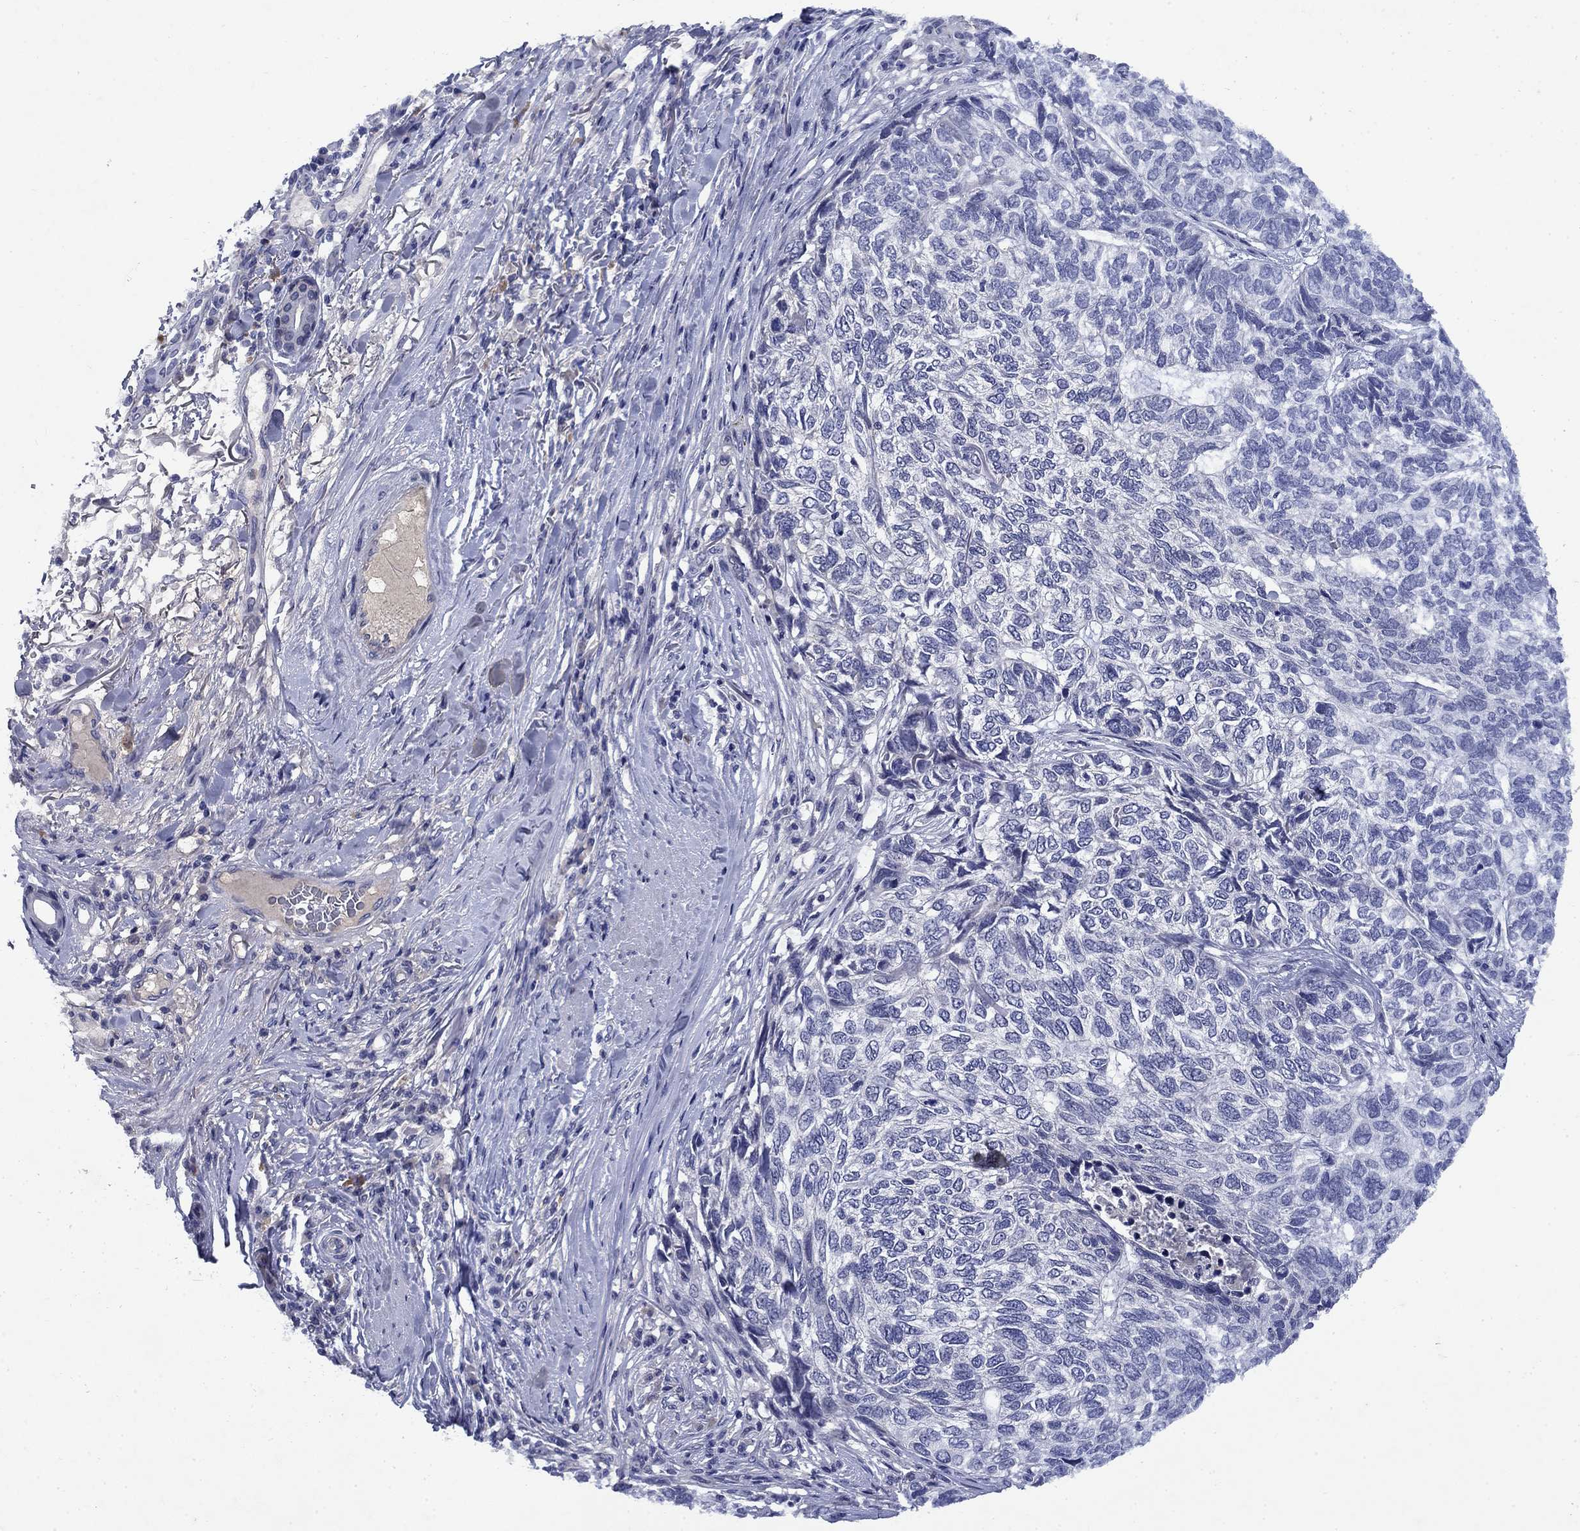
{"staining": {"intensity": "negative", "quantity": "none", "location": "none"}, "tissue": "skin cancer", "cell_type": "Tumor cells", "image_type": "cancer", "snomed": [{"axis": "morphology", "description": "Basal cell carcinoma"}, {"axis": "topography", "description": "Skin"}], "caption": "Skin cancer was stained to show a protein in brown. There is no significant staining in tumor cells.", "gene": "STAB2", "patient": {"sex": "female", "age": 65}}